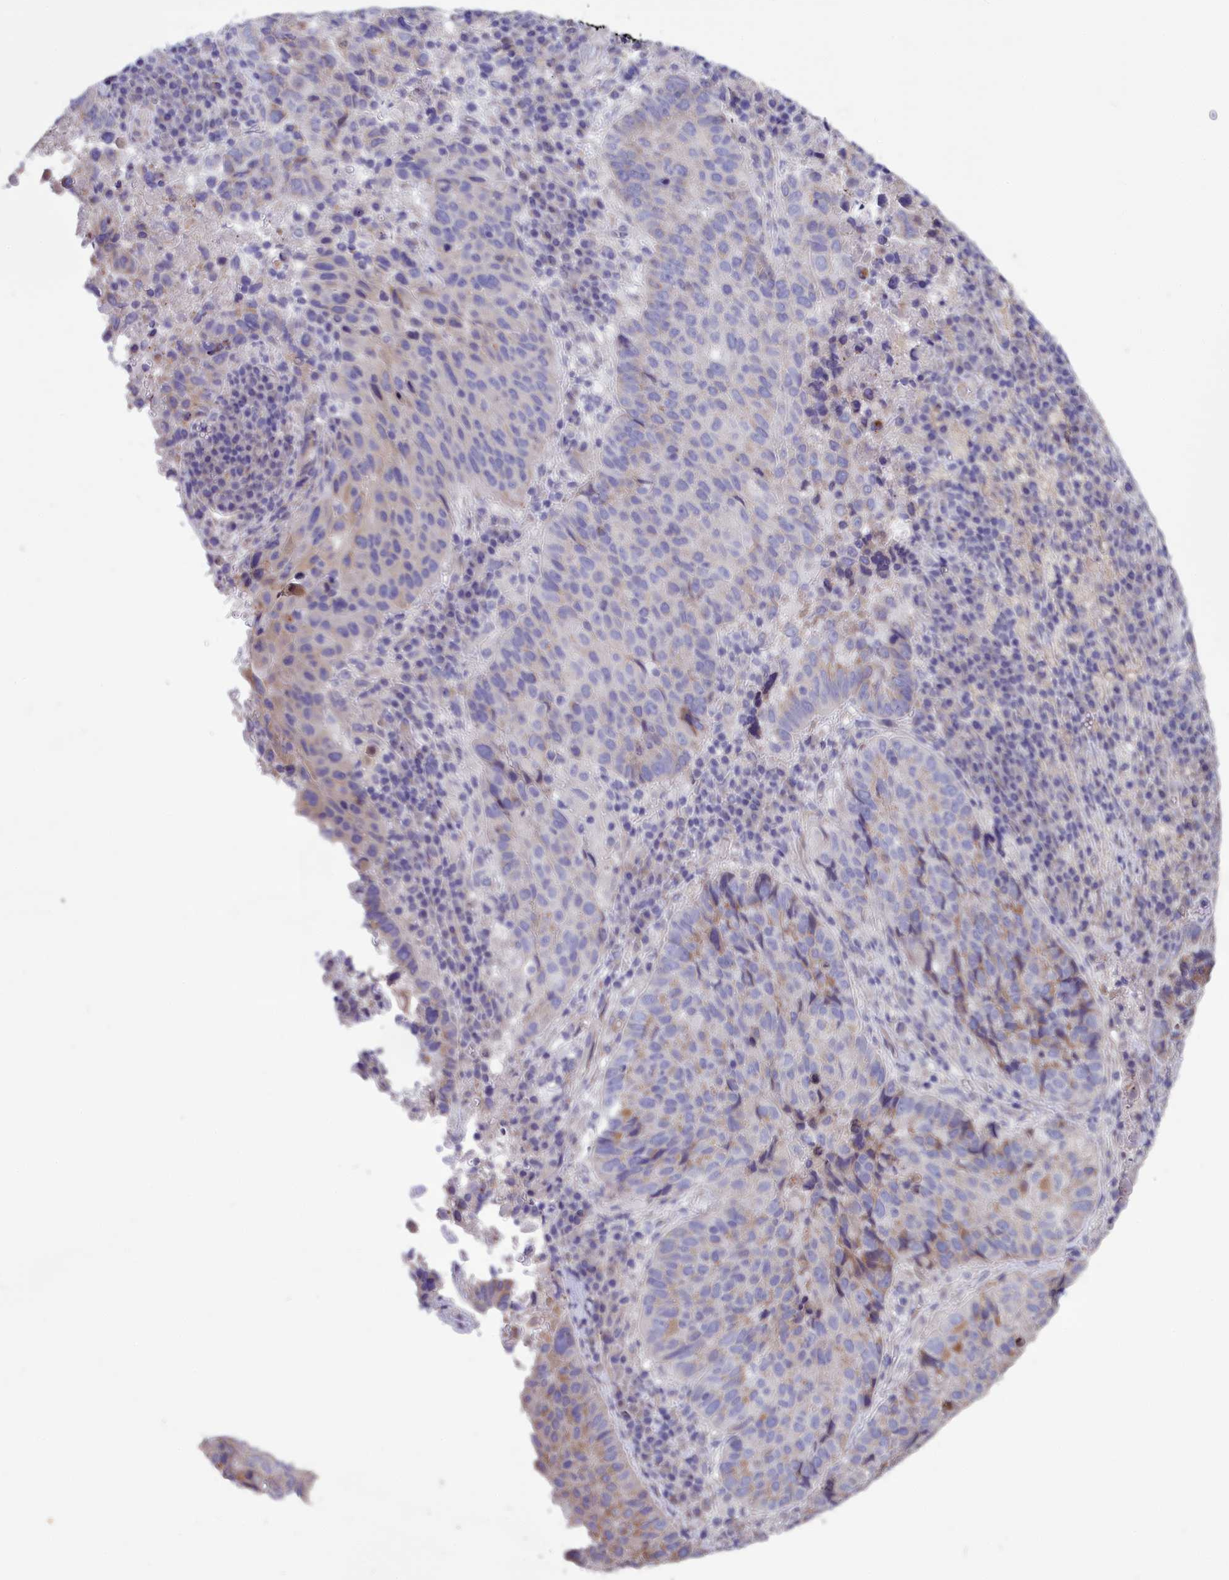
{"staining": {"intensity": "moderate", "quantity": "<25%", "location": "cytoplasmic/membranous"}, "tissue": "lung cancer", "cell_type": "Tumor cells", "image_type": "cancer", "snomed": [{"axis": "morphology", "description": "Squamous cell carcinoma, NOS"}, {"axis": "topography", "description": "Lung"}], "caption": "DAB immunohistochemical staining of lung cancer shows moderate cytoplasmic/membranous protein staining in about <25% of tumor cells.", "gene": "CYP2U1", "patient": {"sex": "male", "age": 73}}